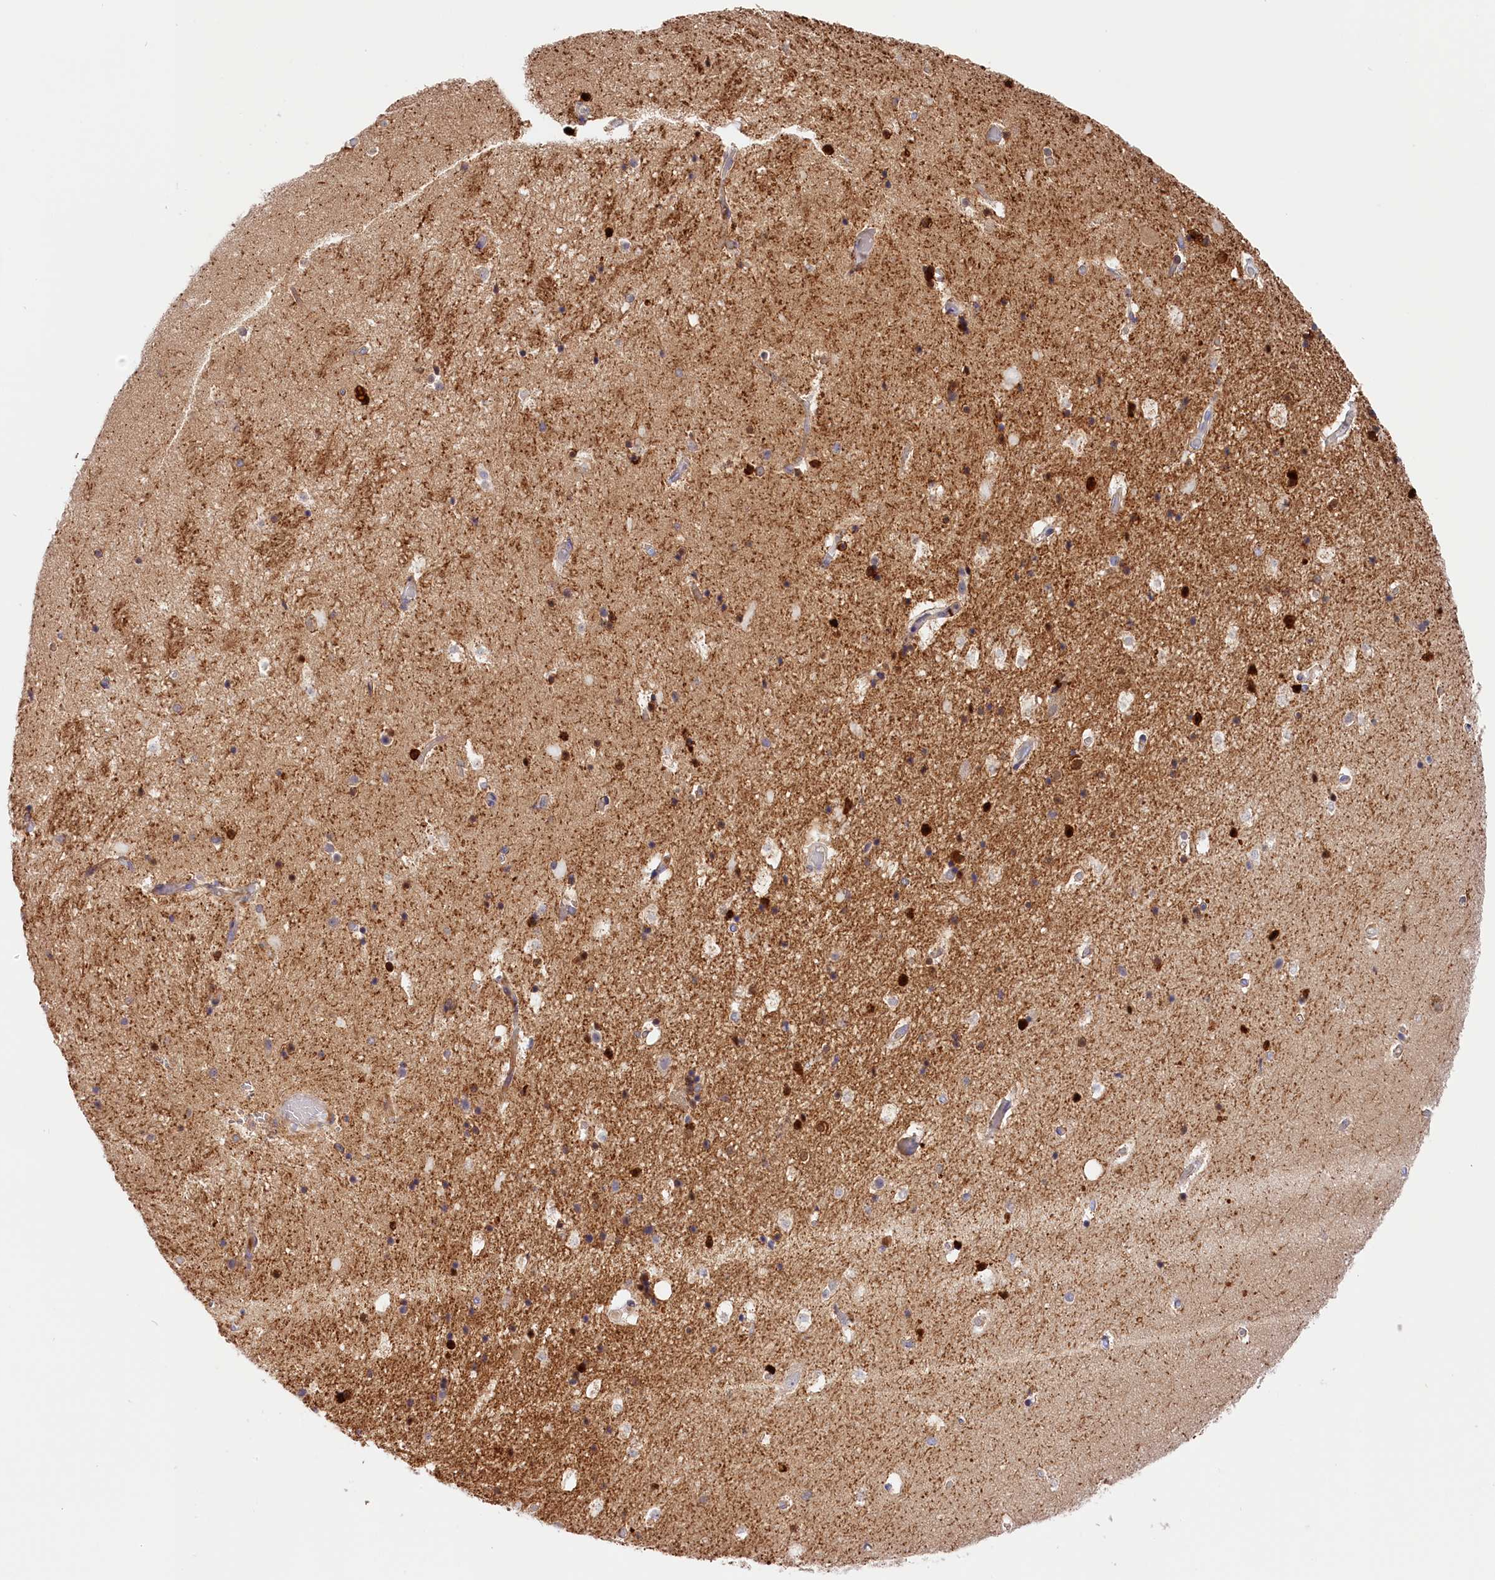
{"staining": {"intensity": "strong", "quantity": "<25%", "location": "cytoplasmic/membranous,nuclear"}, "tissue": "hippocampus", "cell_type": "Glial cells", "image_type": "normal", "snomed": [{"axis": "morphology", "description": "Normal tissue, NOS"}, {"axis": "topography", "description": "Hippocampus"}], "caption": "A high-resolution histopathology image shows immunohistochemistry staining of normal hippocampus, which shows strong cytoplasmic/membranous,nuclear expression in approximately <25% of glial cells. (IHC, brightfield microscopy, high magnification).", "gene": "KATNB1", "patient": {"sex": "female", "age": 52}}